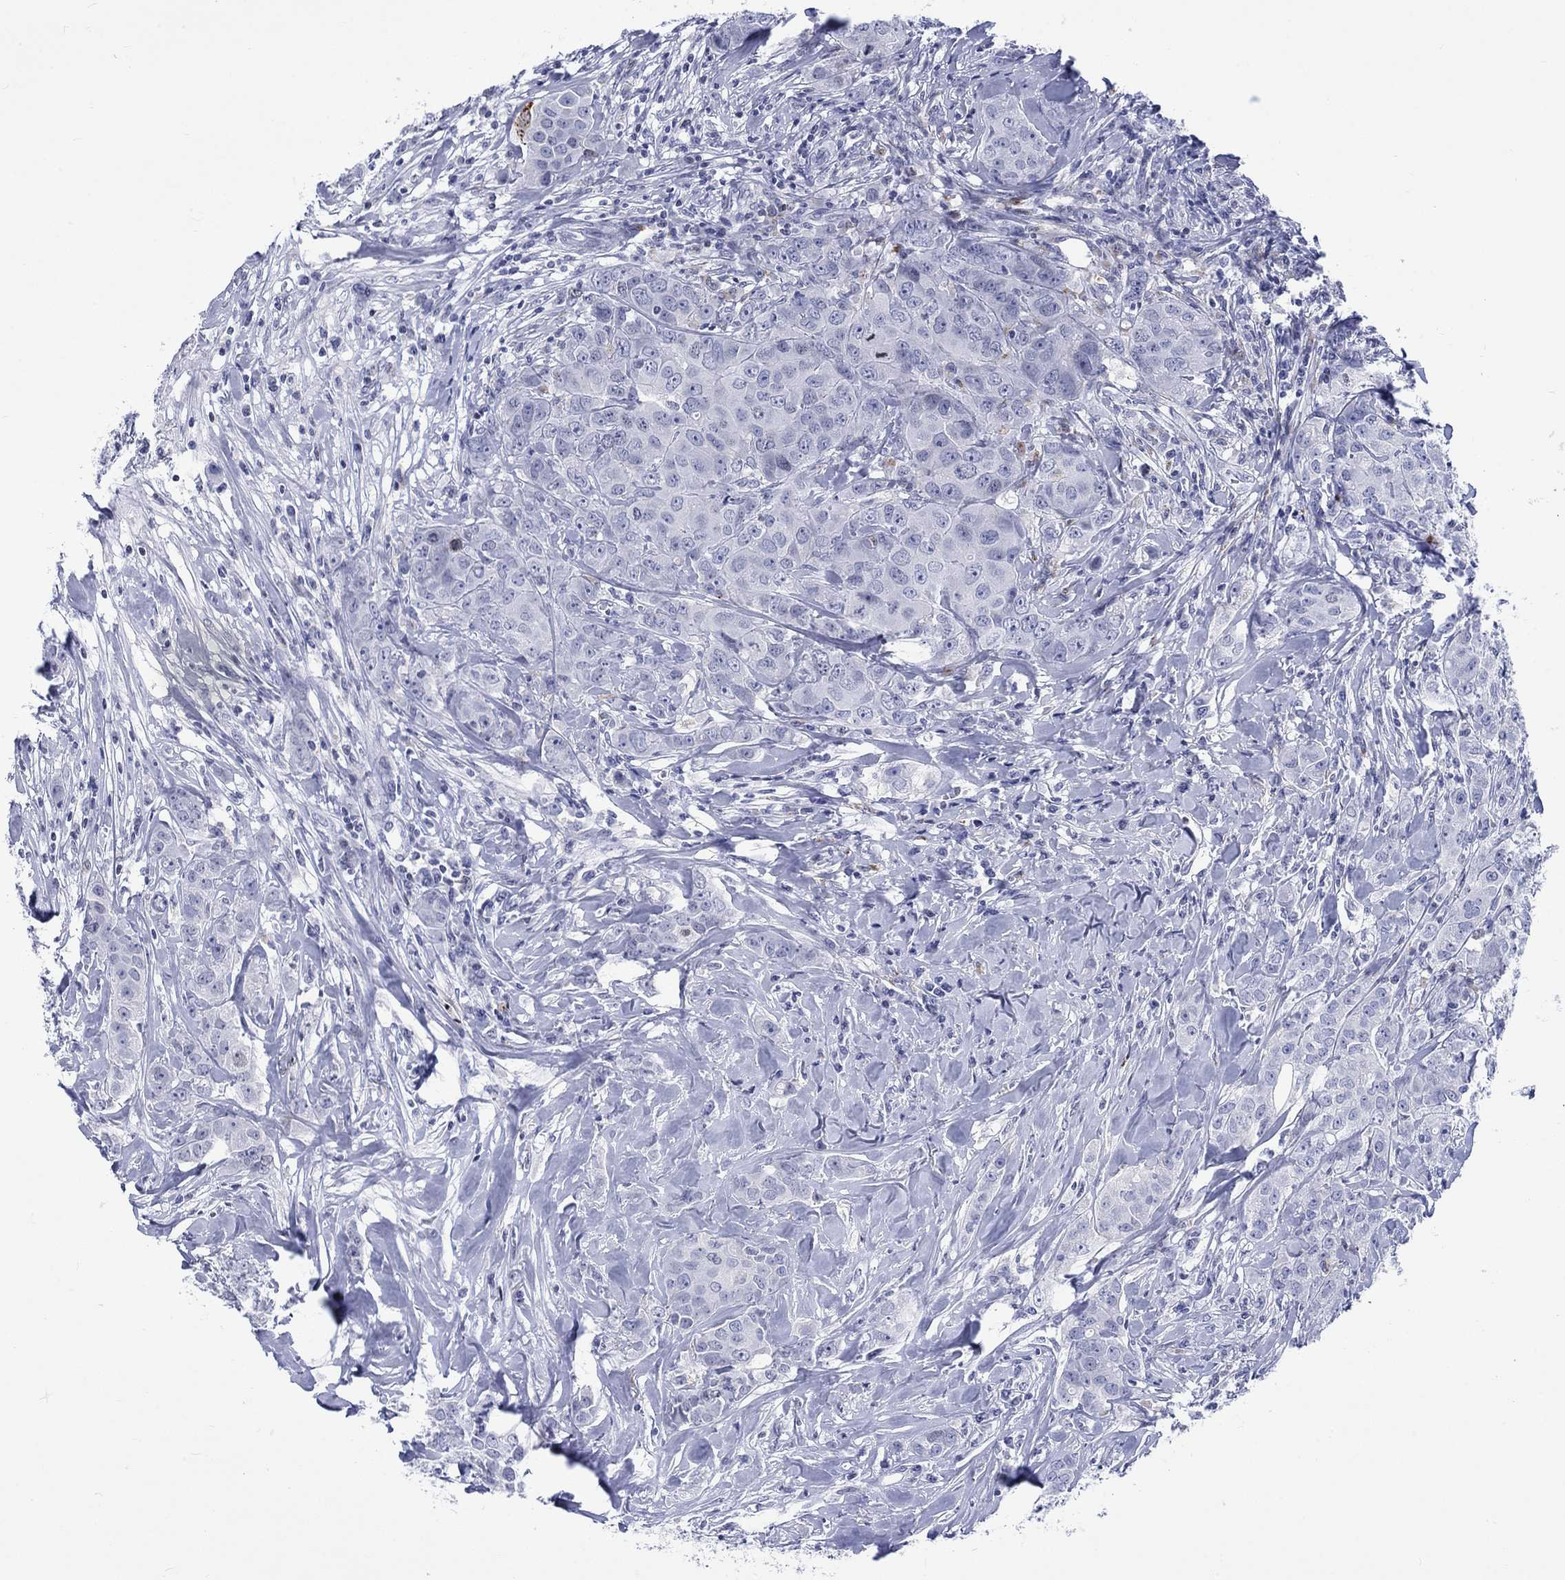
{"staining": {"intensity": "moderate", "quantity": "<25%", "location": "nuclear"}, "tissue": "breast cancer", "cell_type": "Tumor cells", "image_type": "cancer", "snomed": [{"axis": "morphology", "description": "Duct carcinoma"}, {"axis": "topography", "description": "Breast"}], "caption": "Immunohistochemical staining of human breast cancer (infiltrating ductal carcinoma) displays low levels of moderate nuclear protein staining in approximately <25% of tumor cells. (DAB IHC with brightfield microscopy, high magnification).", "gene": "CDCA2", "patient": {"sex": "female", "age": 43}}